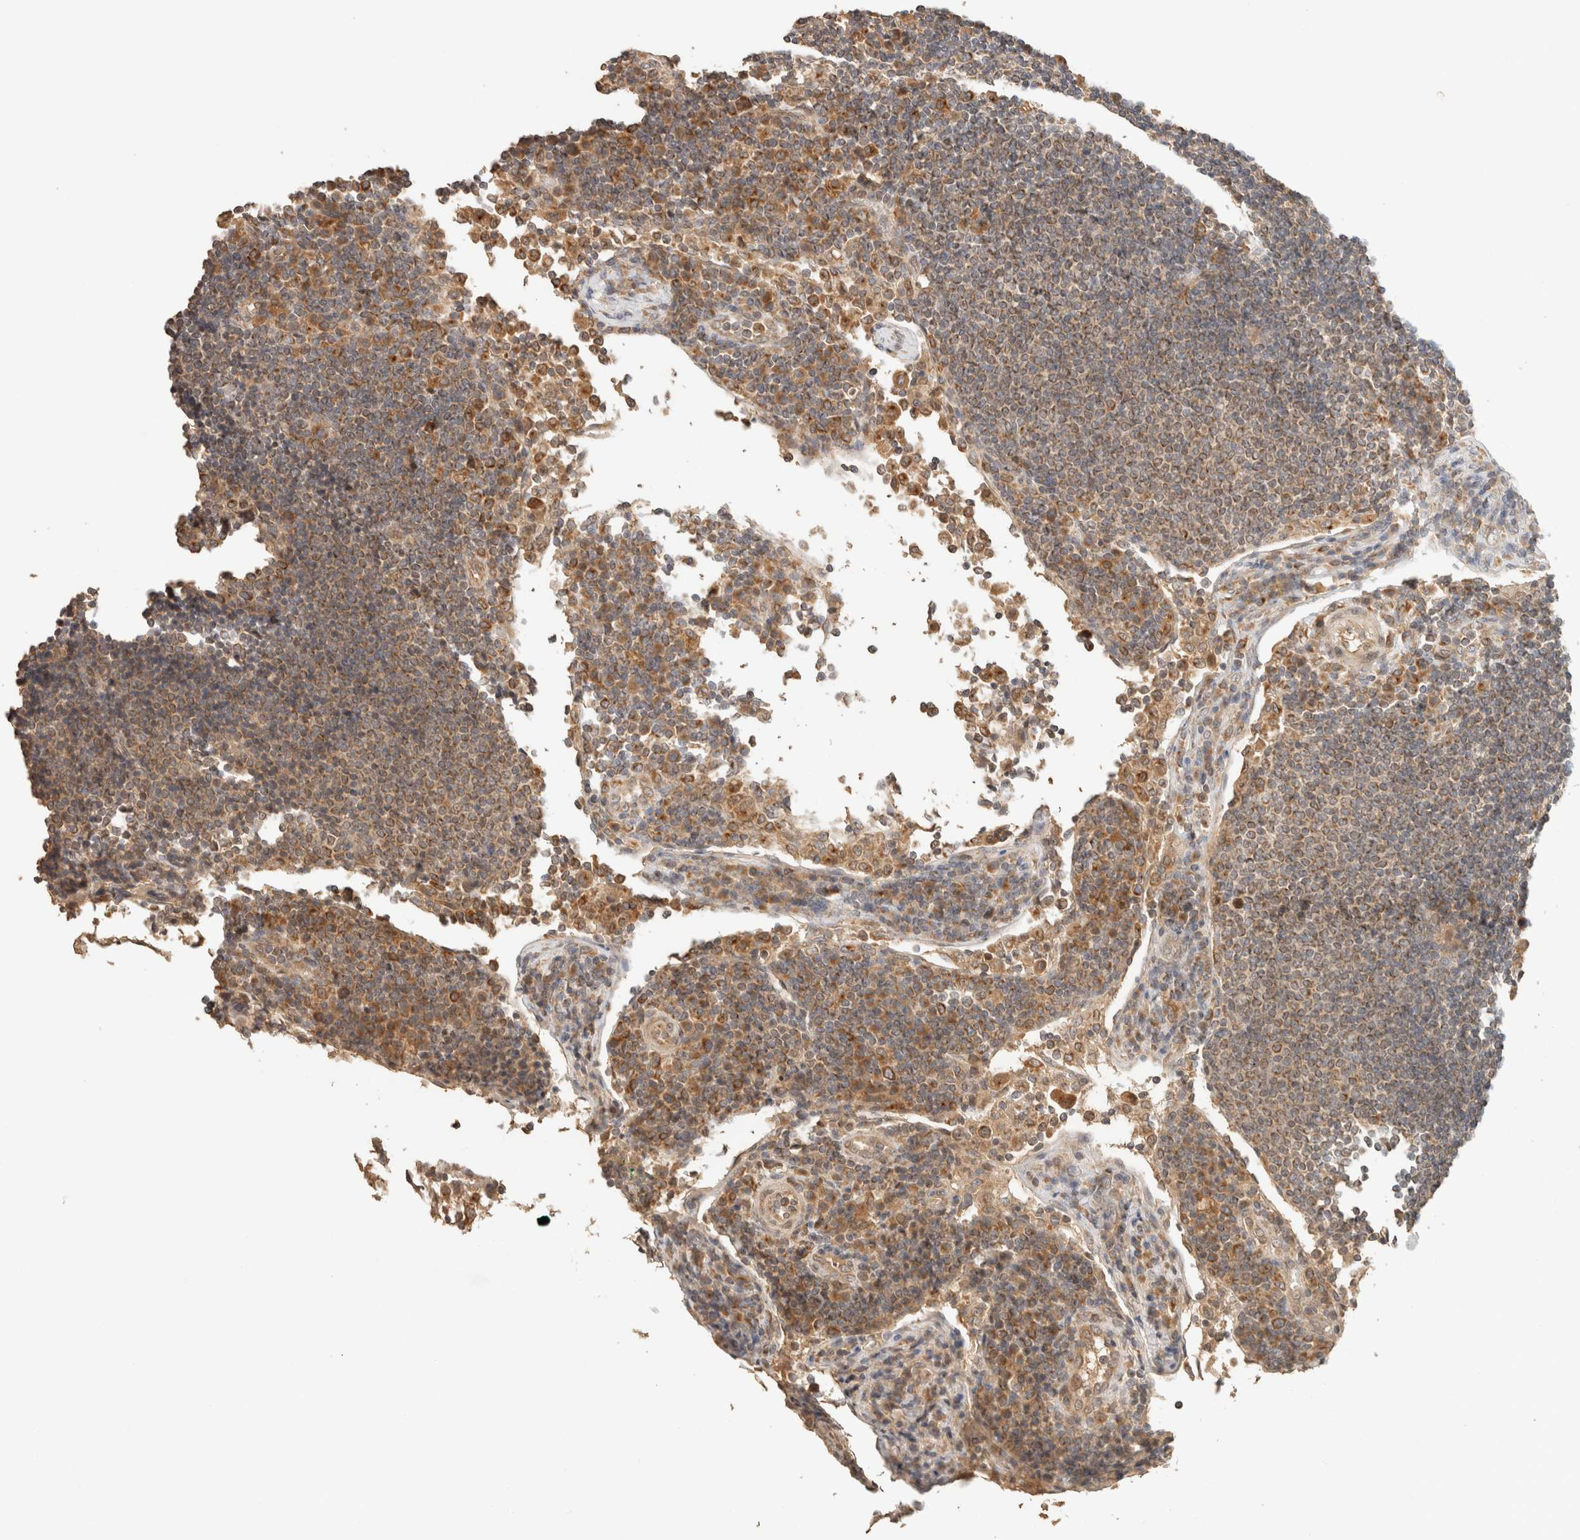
{"staining": {"intensity": "moderate", "quantity": "25%-75%", "location": "cytoplasmic/membranous"}, "tissue": "lymph node", "cell_type": "Germinal center cells", "image_type": "normal", "snomed": [{"axis": "morphology", "description": "Normal tissue, NOS"}, {"axis": "topography", "description": "Lymph node"}], "caption": "Lymph node stained with DAB (3,3'-diaminobenzidine) immunohistochemistry (IHC) exhibits medium levels of moderate cytoplasmic/membranous positivity in about 25%-75% of germinal center cells. Using DAB (brown) and hematoxylin (blue) stains, captured at high magnification using brightfield microscopy.", "gene": "TACC1", "patient": {"sex": "female", "age": 53}}